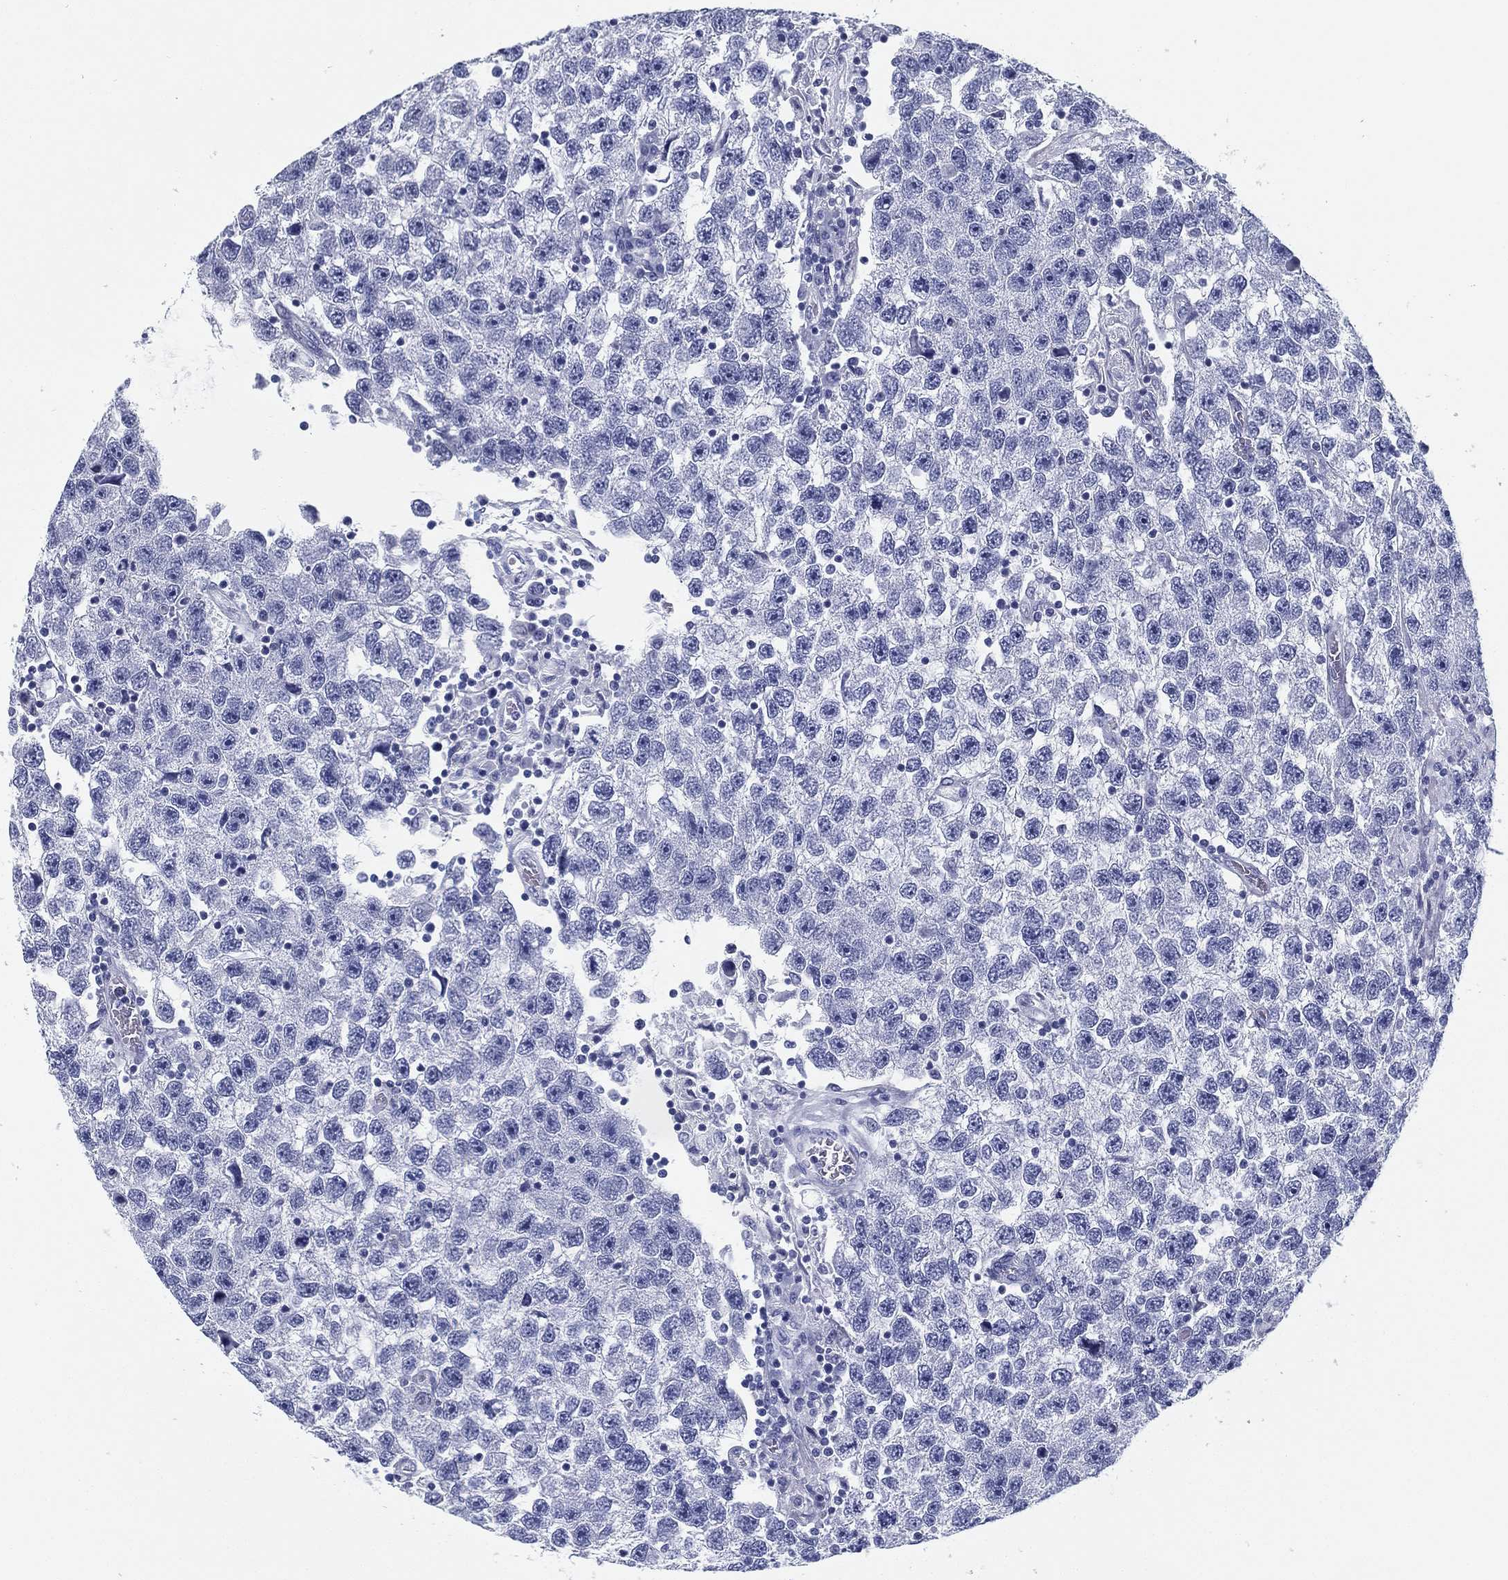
{"staining": {"intensity": "negative", "quantity": "none", "location": "none"}, "tissue": "testis cancer", "cell_type": "Tumor cells", "image_type": "cancer", "snomed": [{"axis": "morphology", "description": "Seminoma, NOS"}, {"axis": "topography", "description": "Testis"}], "caption": "Tumor cells show no significant positivity in testis cancer.", "gene": "TMEM252", "patient": {"sex": "male", "age": 26}}